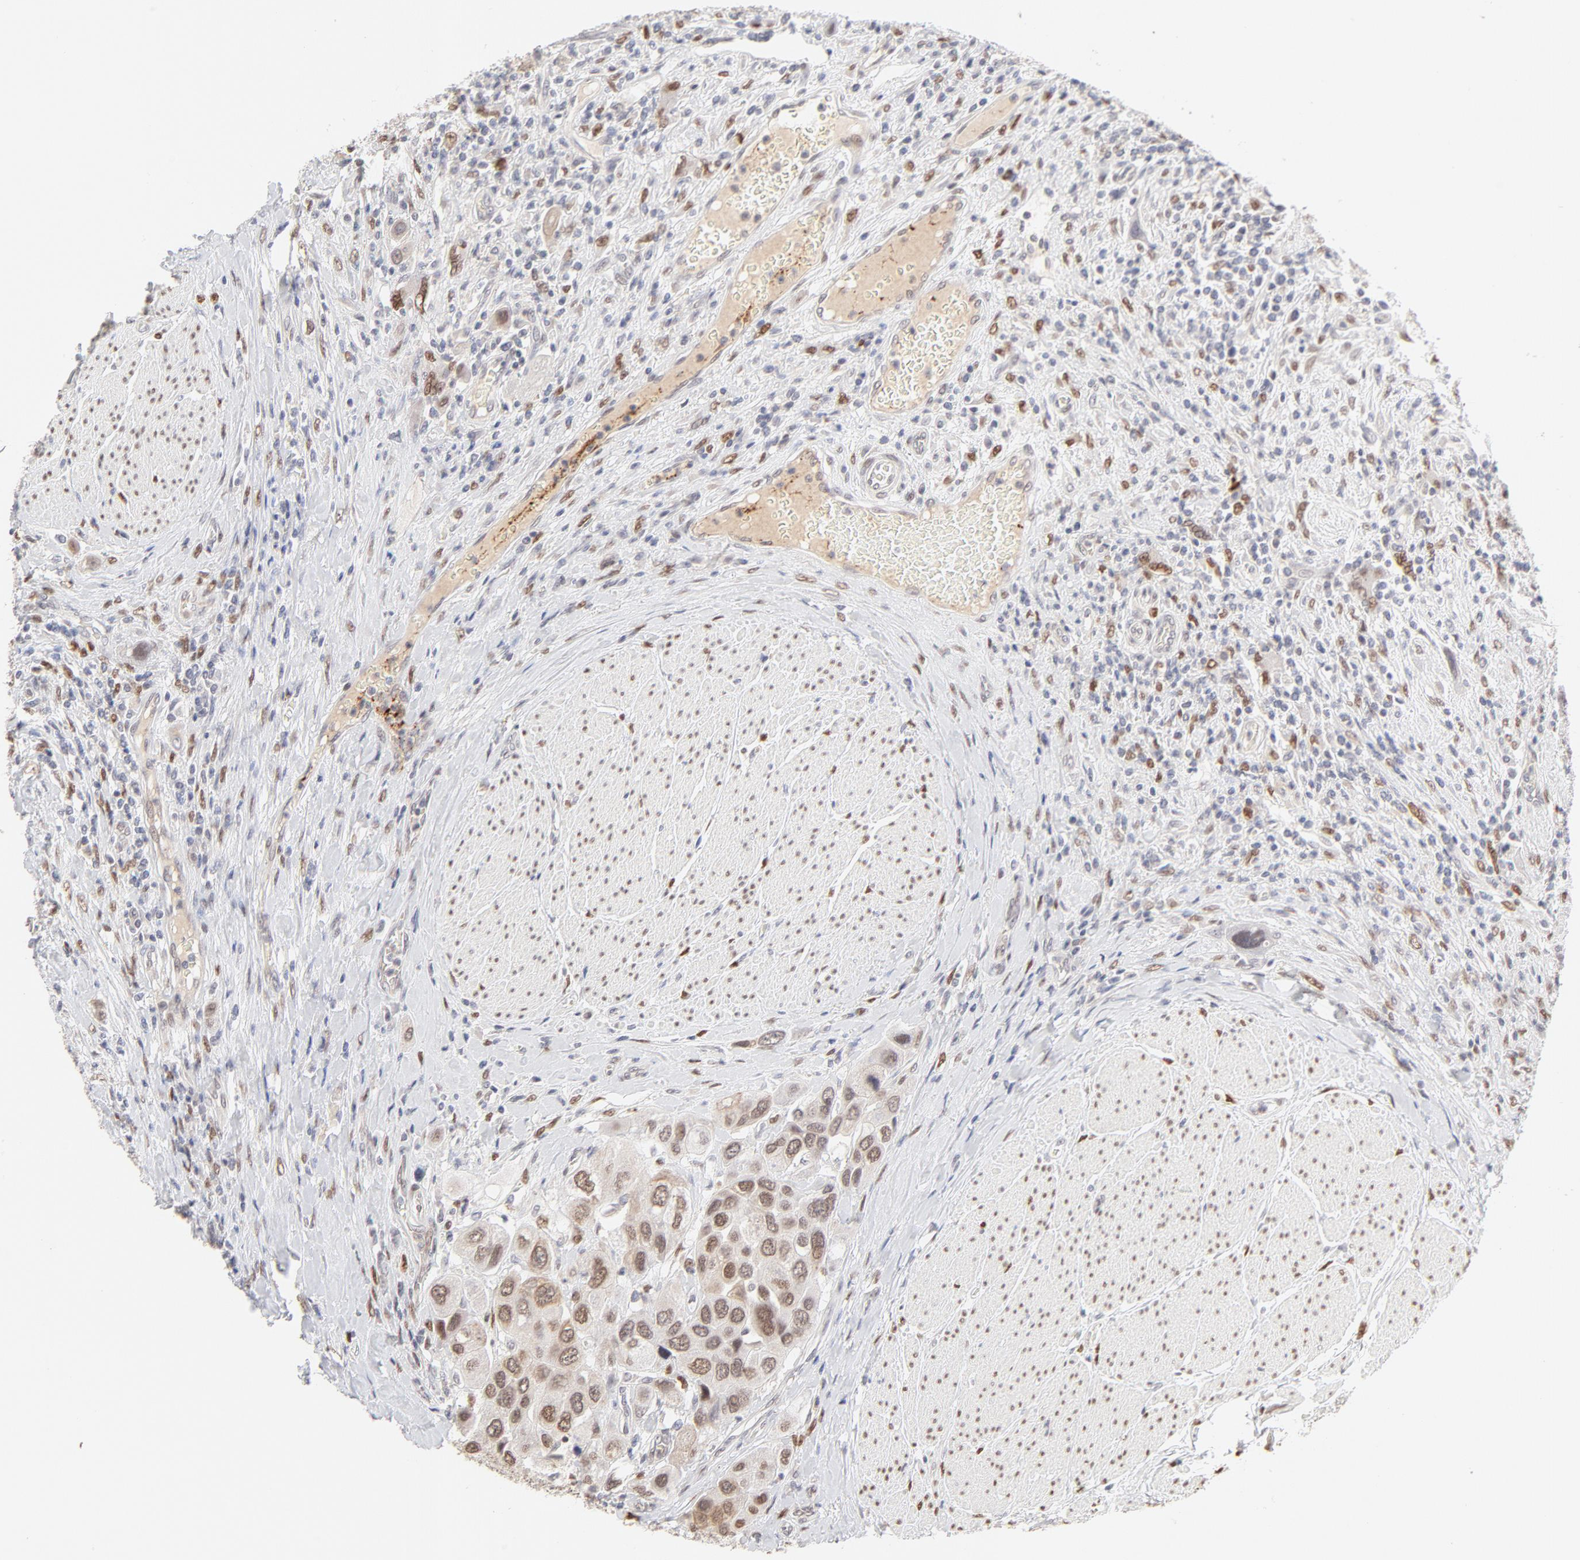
{"staining": {"intensity": "weak", "quantity": ">75%", "location": "nuclear"}, "tissue": "urothelial cancer", "cell_type": "Tumor cells", "image_type": "cancer", "snomed": [{"axis": "morphology", "description": "Urothelial carcinoma, High grade"}, {"axis": "topography", "description": "Urinary bladder"}], "caption": "DAB immunohistochemical staining of urothelial cancer demonstrates weak nuclear protein expression in approximately >75% of tumor cells.", "gene": "PBX3", "patient": {"sex": "male", "age": 50}}